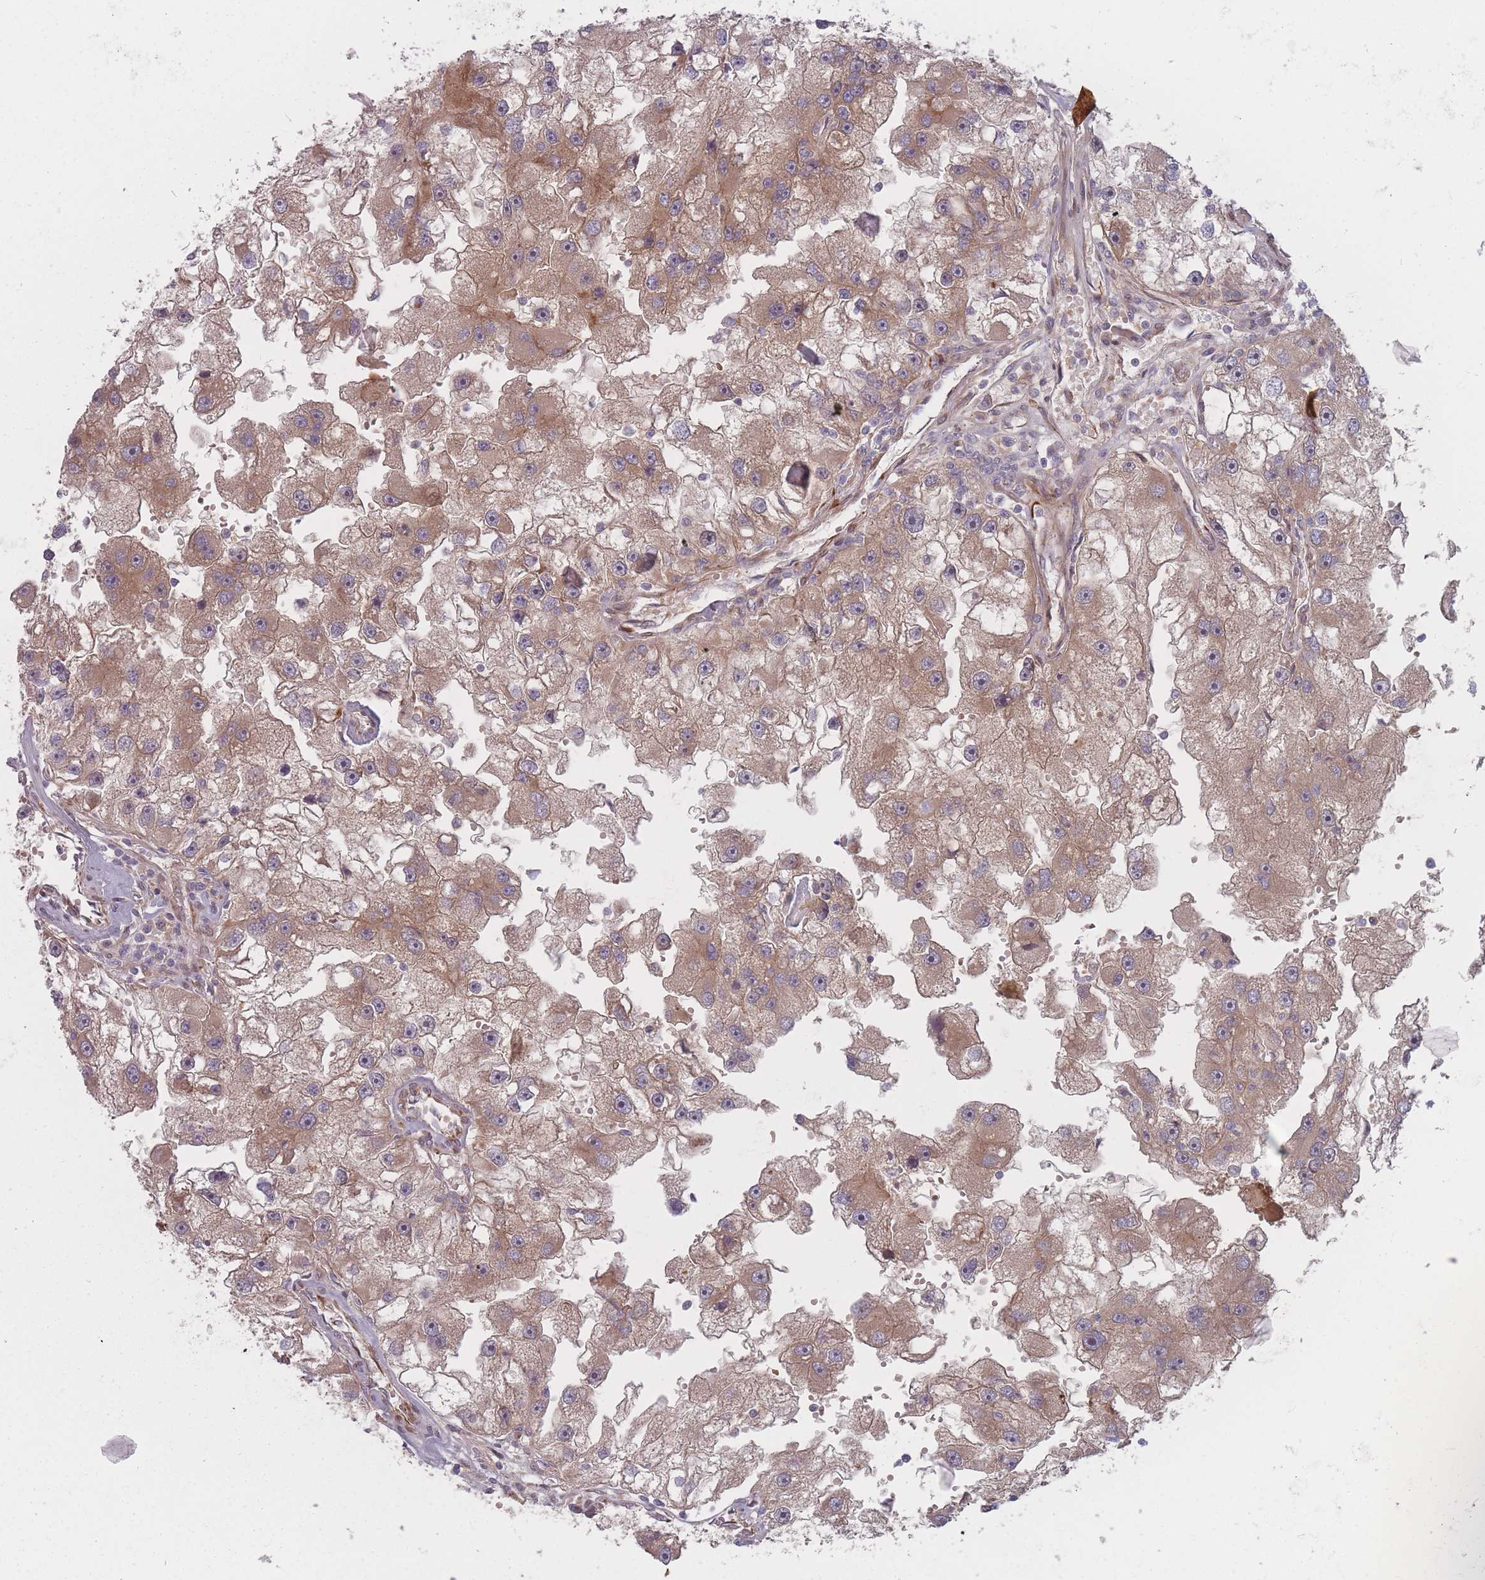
{"staining": {"intensity": "moderate", "quantity": ">75%", "location": "cytoplasmic/membranous"}, "tissue": "renal cancer", "cell_type": "Tumor cells", "image_type": "cancer", "snomed": [{"axis": "morphology", "description": "Adenocarcinoma, NOS"}, {"axis": "topography", "description": "Kidney"}], "caption": "A high-resolution photomicrograph shows IHC staining of renal cancer (adenocarcinoma), which shows moderate cytoplasmic/membranous staining in approximately >75% of tumor cells.", "gene": "EEF1AKMT2", "patient": {"sex": "male", "age": 63}}